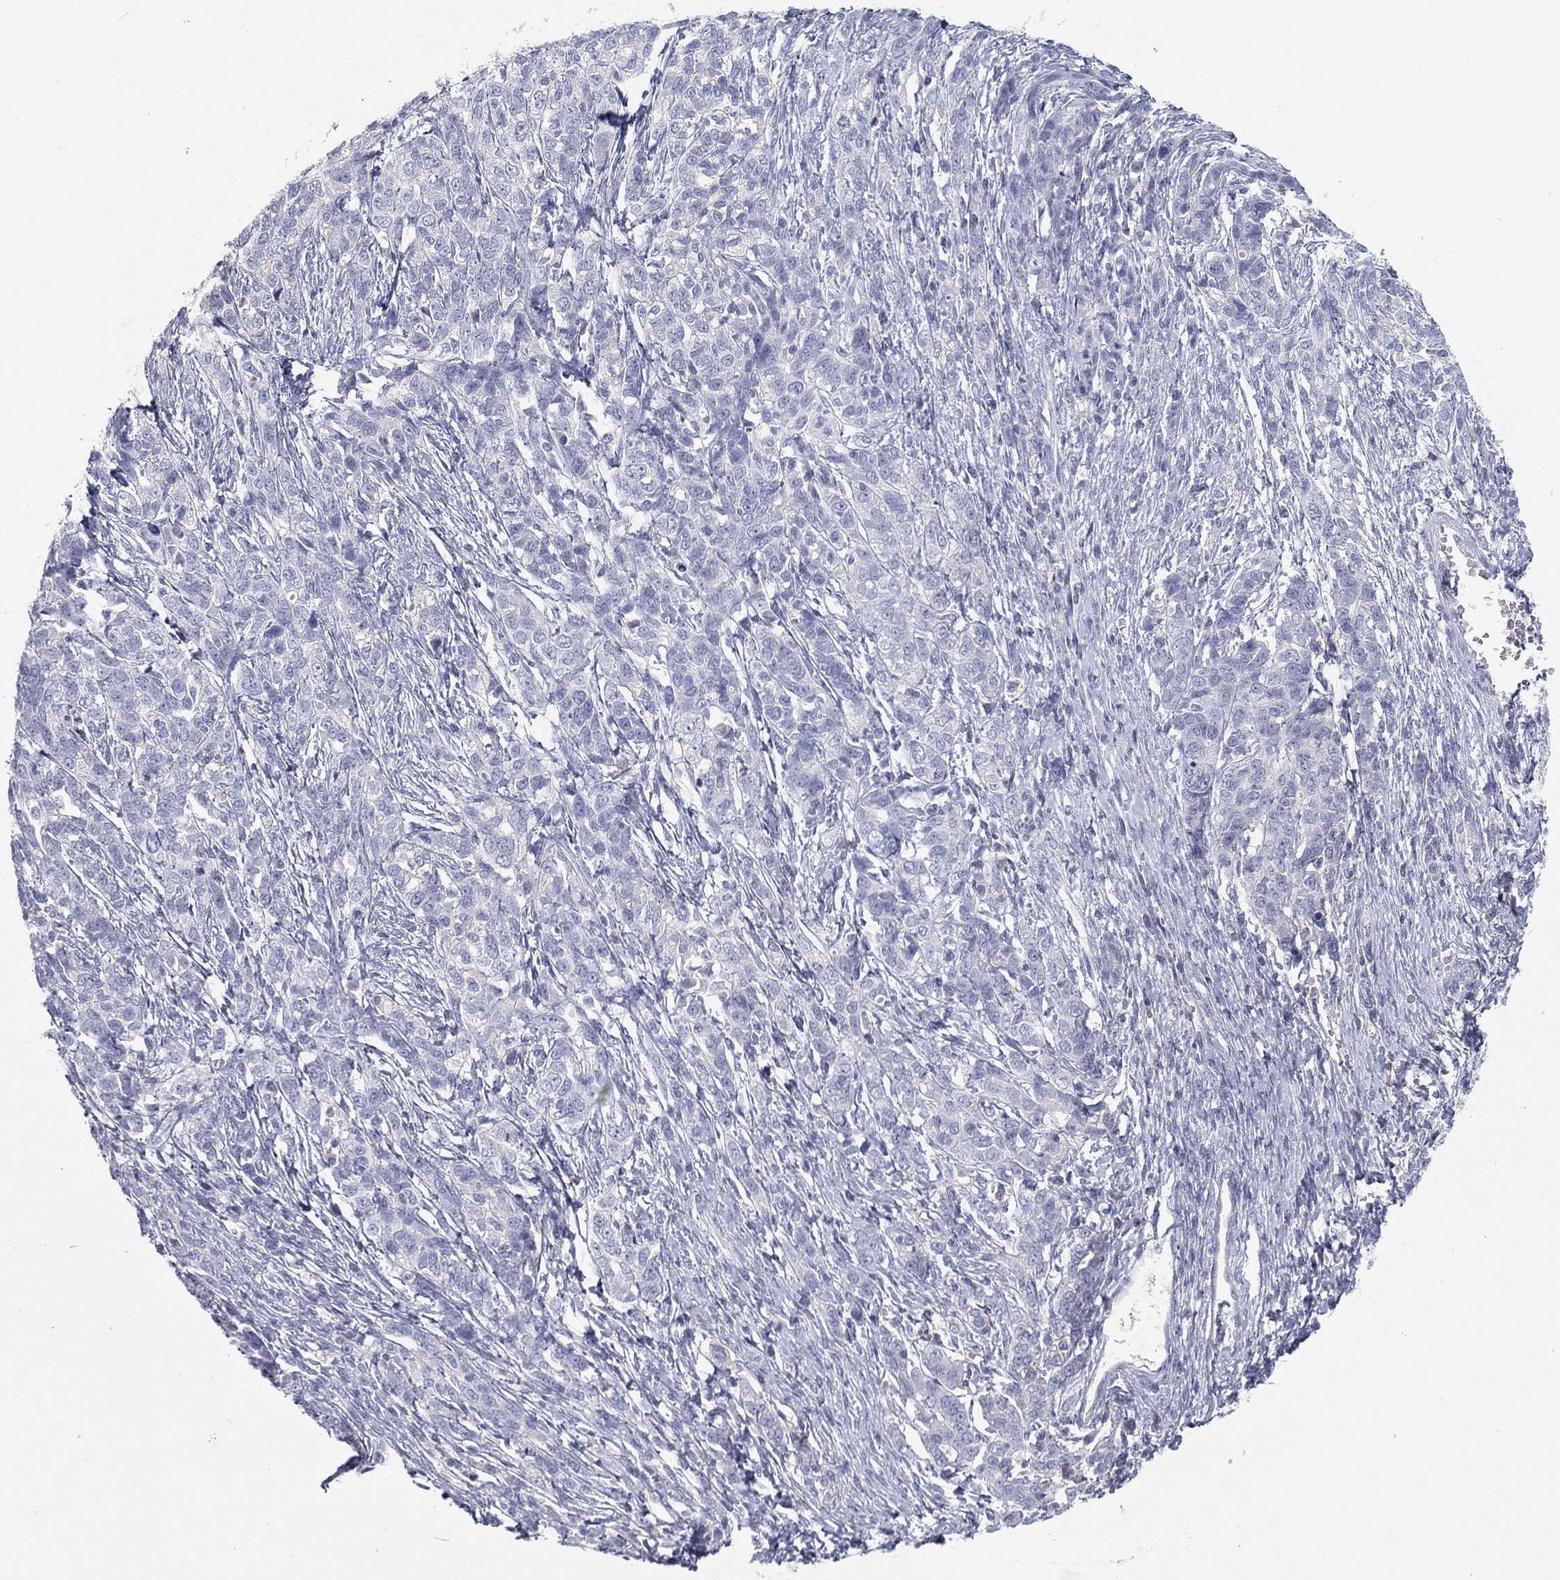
{"staining": {"intensity": "negative", "quantity": "none", "location": "none"}, "tissue": "ovarian cancer", "cell_type": "Tumor cells", "image_type": "cancer", "snomed": [{"axis": "morphology", "description": "Cystadenocarcinoma, serous, NOS"}, {"axis": "topography", "description": "Ovary"}], "caption": "This is an immunohistochemistry photomicrograph of serous cystadenocarcinoma (ovarian). There is no positivity in tumor cells.", "gene": "CPT1B", "patient": {"sex": "female", "age": 71}}